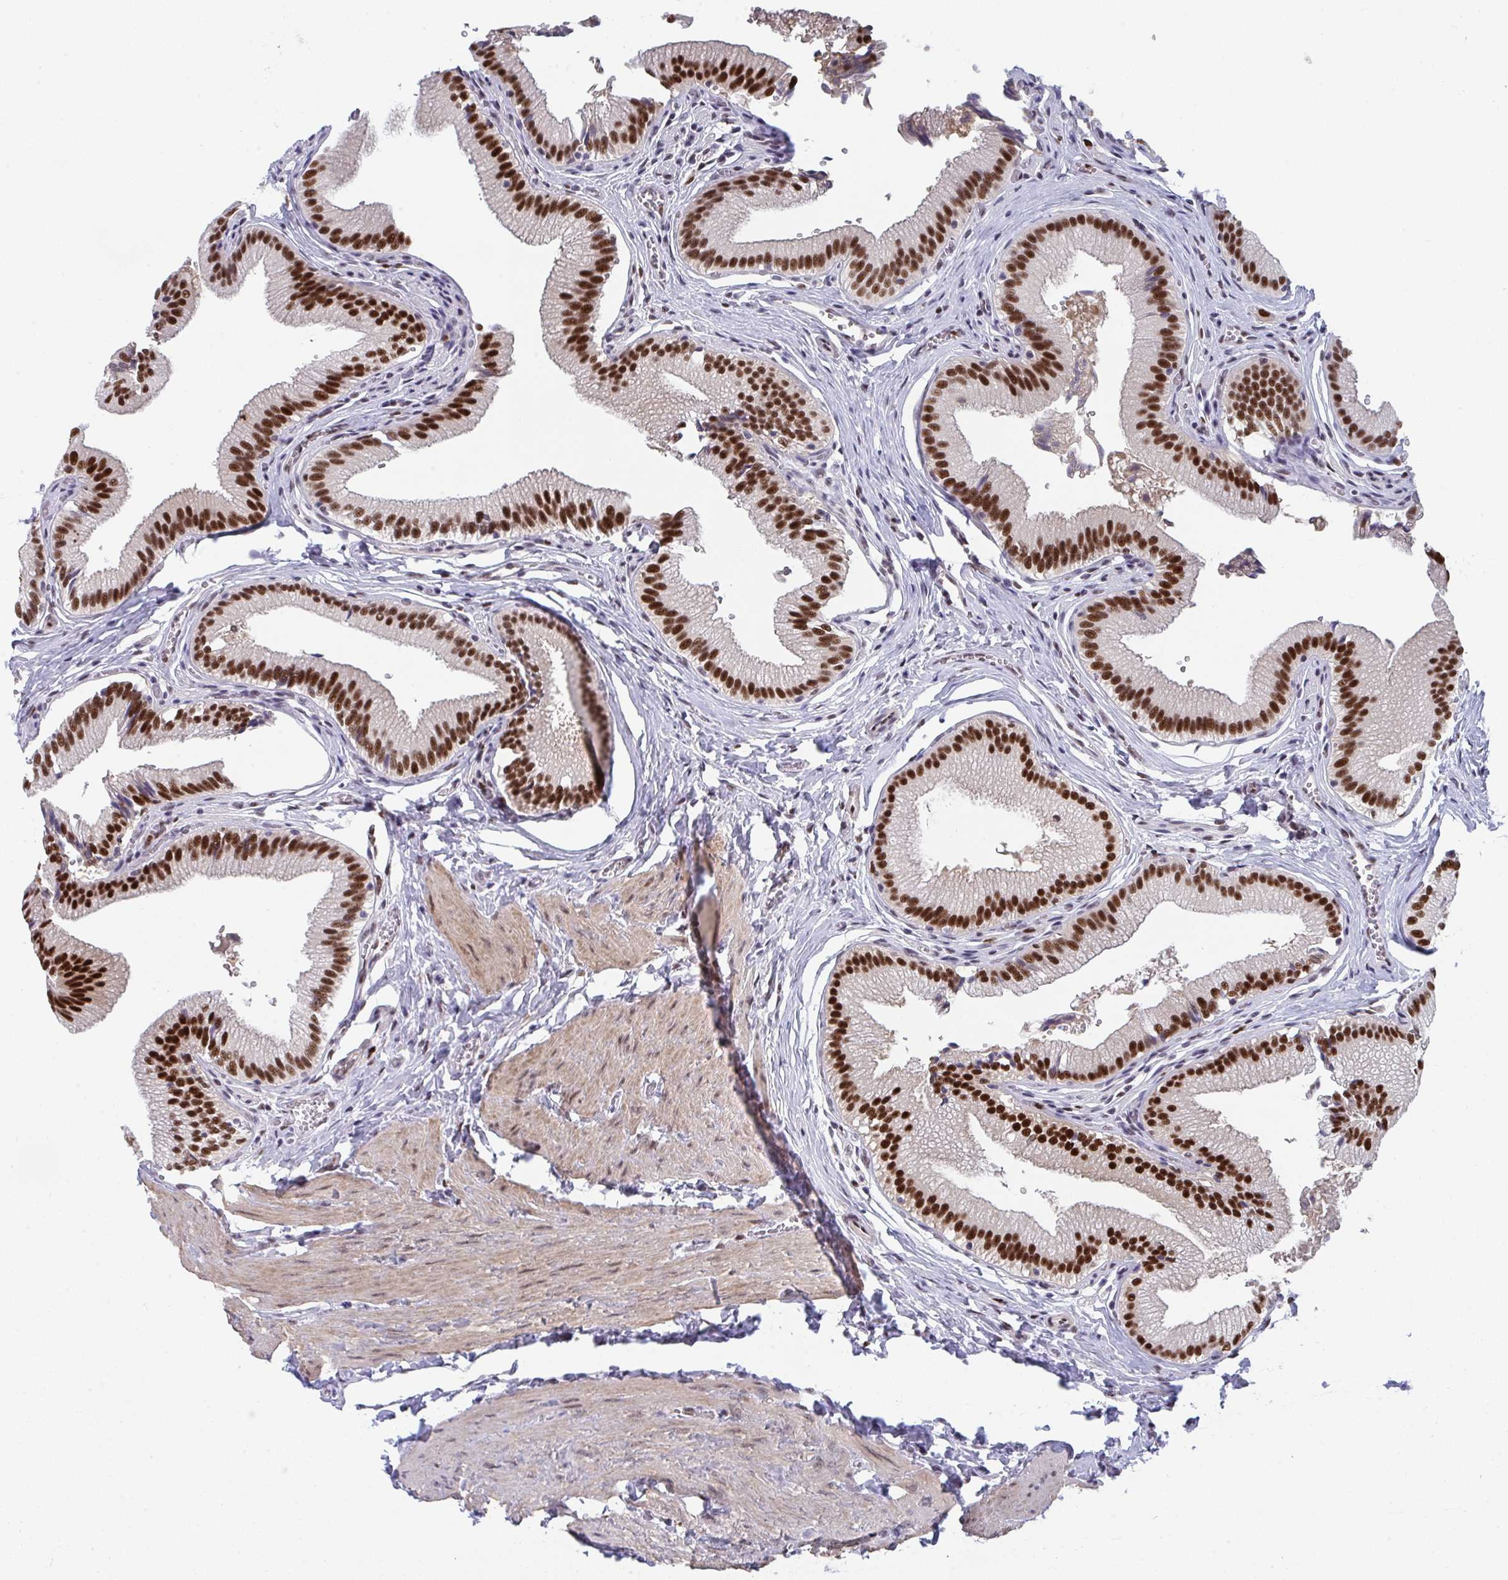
{"staining": {"intensity": "strong", "quantity": ">75%", "location": "nuclear"}, "tissue": "gallbladder", "cell_type": "Glandular cells", "image_type": "normal", "snomed": [{"axis": "morphology", "description": "Normal tissue, NOS"}, {"axis": "topography", "description": "Gallbladder"}, {"axis": "topography", "description": "Peripheral nerve tissue"}], "caption": "Protein expression by immunohistochemistry (IHC) demonstrates strong nuclear staining in approximately >75% of glandular cells in unremarkable gallbladder.", "gene": "JDP2", "patient": {"sex": "male", "age": 17}}